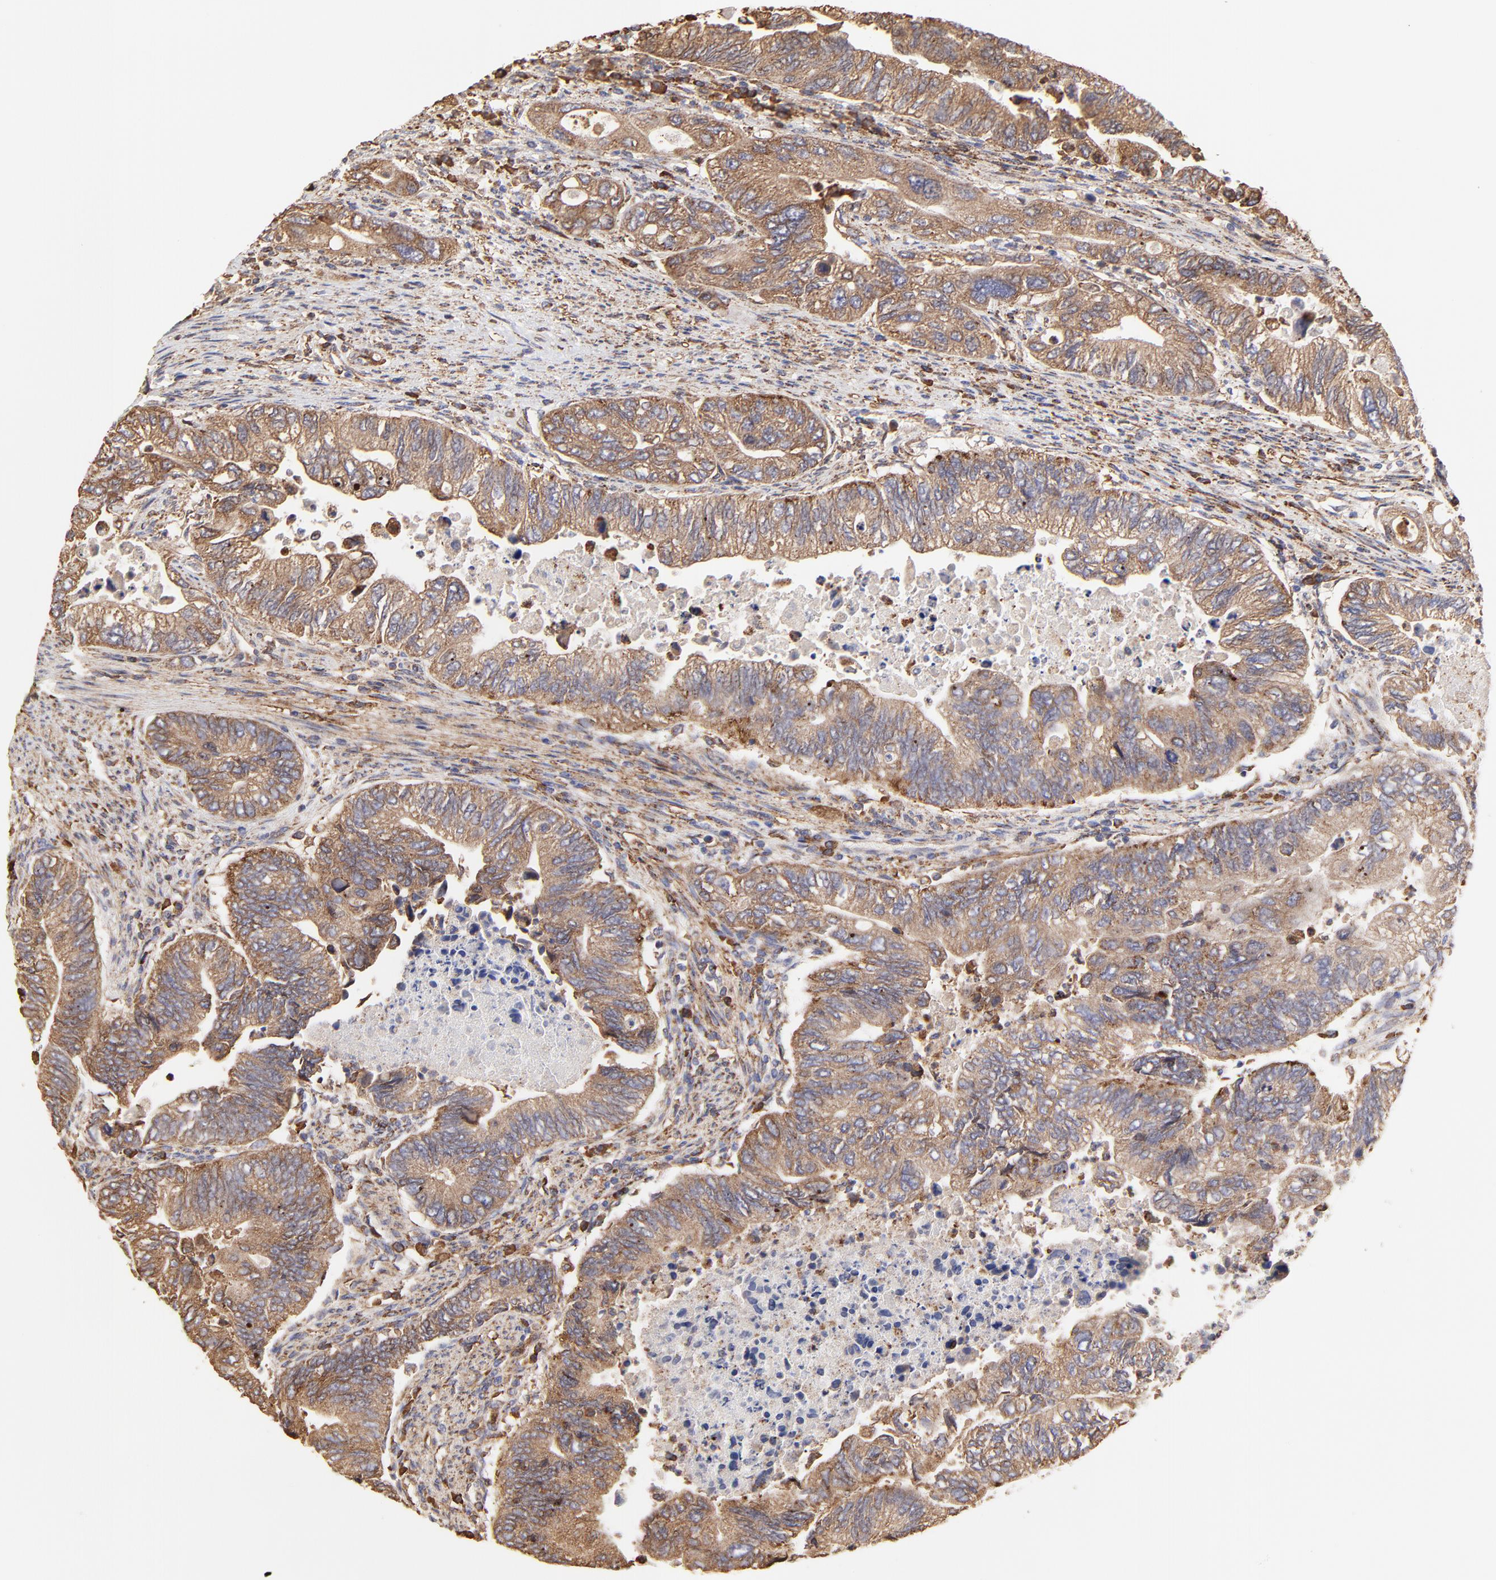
{"staining": {"intensity": "moderate", "quantity": ">75%", "location": "cytoplasmic/membranous"}, "tissue": "colorectal cancer", "cell_type": "Tumor cells", "image_type": "cancer", "snomed": [{"axis": "morphology", "description": "Adenocarcinoma, NOS"}, {"axis": "topography", "description": "Colon"}], "caption": "Immunohistochemistry (IHC) of human adenocarcinoma (colorectal) displays medium levels of moderate cytoplasmic/membranous positivity in about >75% of tumor cells. The staining was performed using DAB to visualize the protein expression in brown, while the nuclei were stained in blue with hematoxylin (Magnification: 20x).", "gene": "PFKM", "patient": {"sex": "female", "age": 11}}